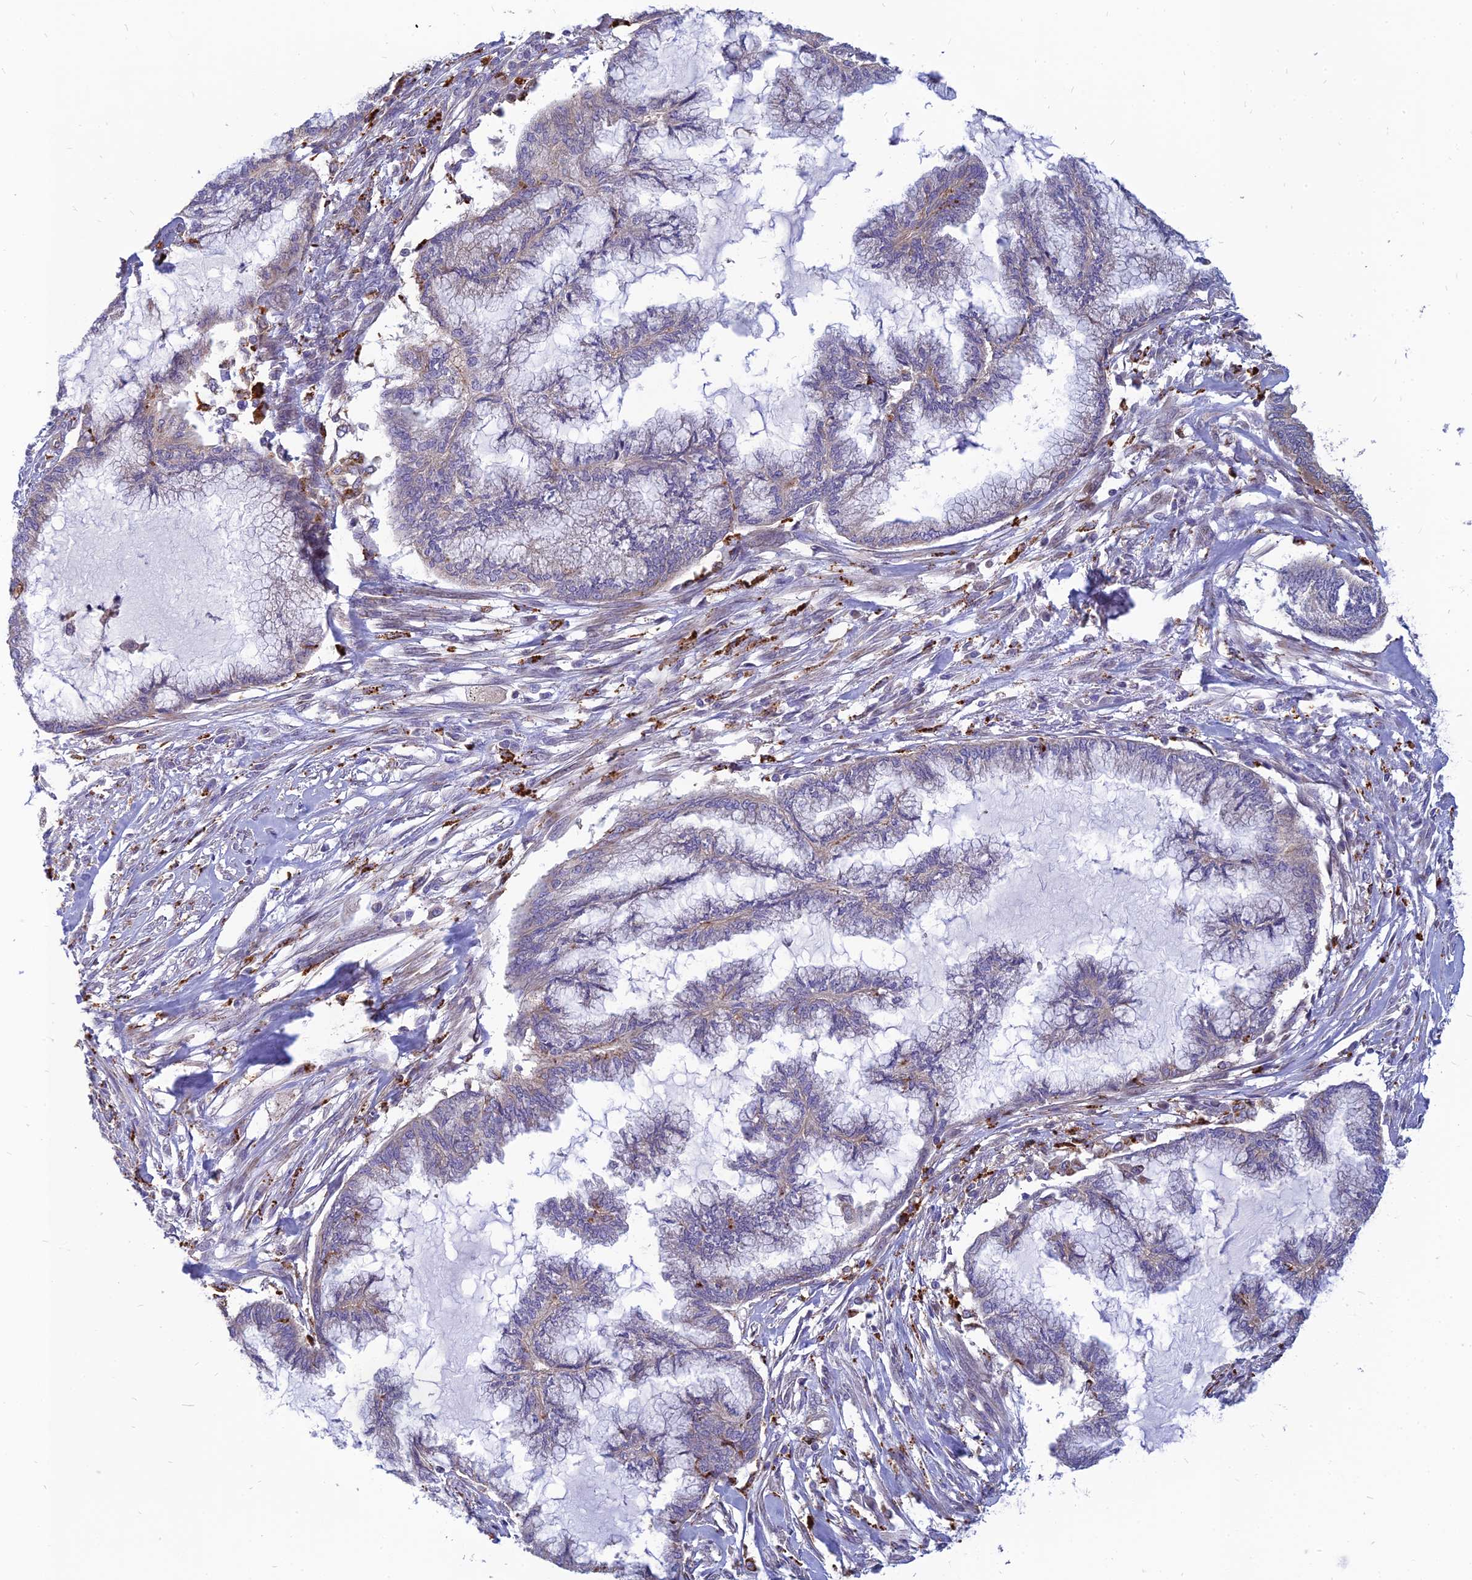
{"staining": {"intensity": "negative", "quantity": "none", "location": "none"}, "tissue": "endometrial cancer", "cell_type": "Tumor cells", "image_type": "cancer", "snomed": [{"axis": "morphology", "description": "Adenocarcinoma, NOS"}, {"axis": "topography", "description": "Endometrium"}], "caption": "The immunohistochemistry image has no significant positivity in tumor cells of endometrial adenocarcinoma tissue. (DAB (3,3'-diaminobenzidine) immunohistochemistry (IHC), high magnification).", "gene": "PHKA2", "patient": {"sex": "female", "age": 86}}